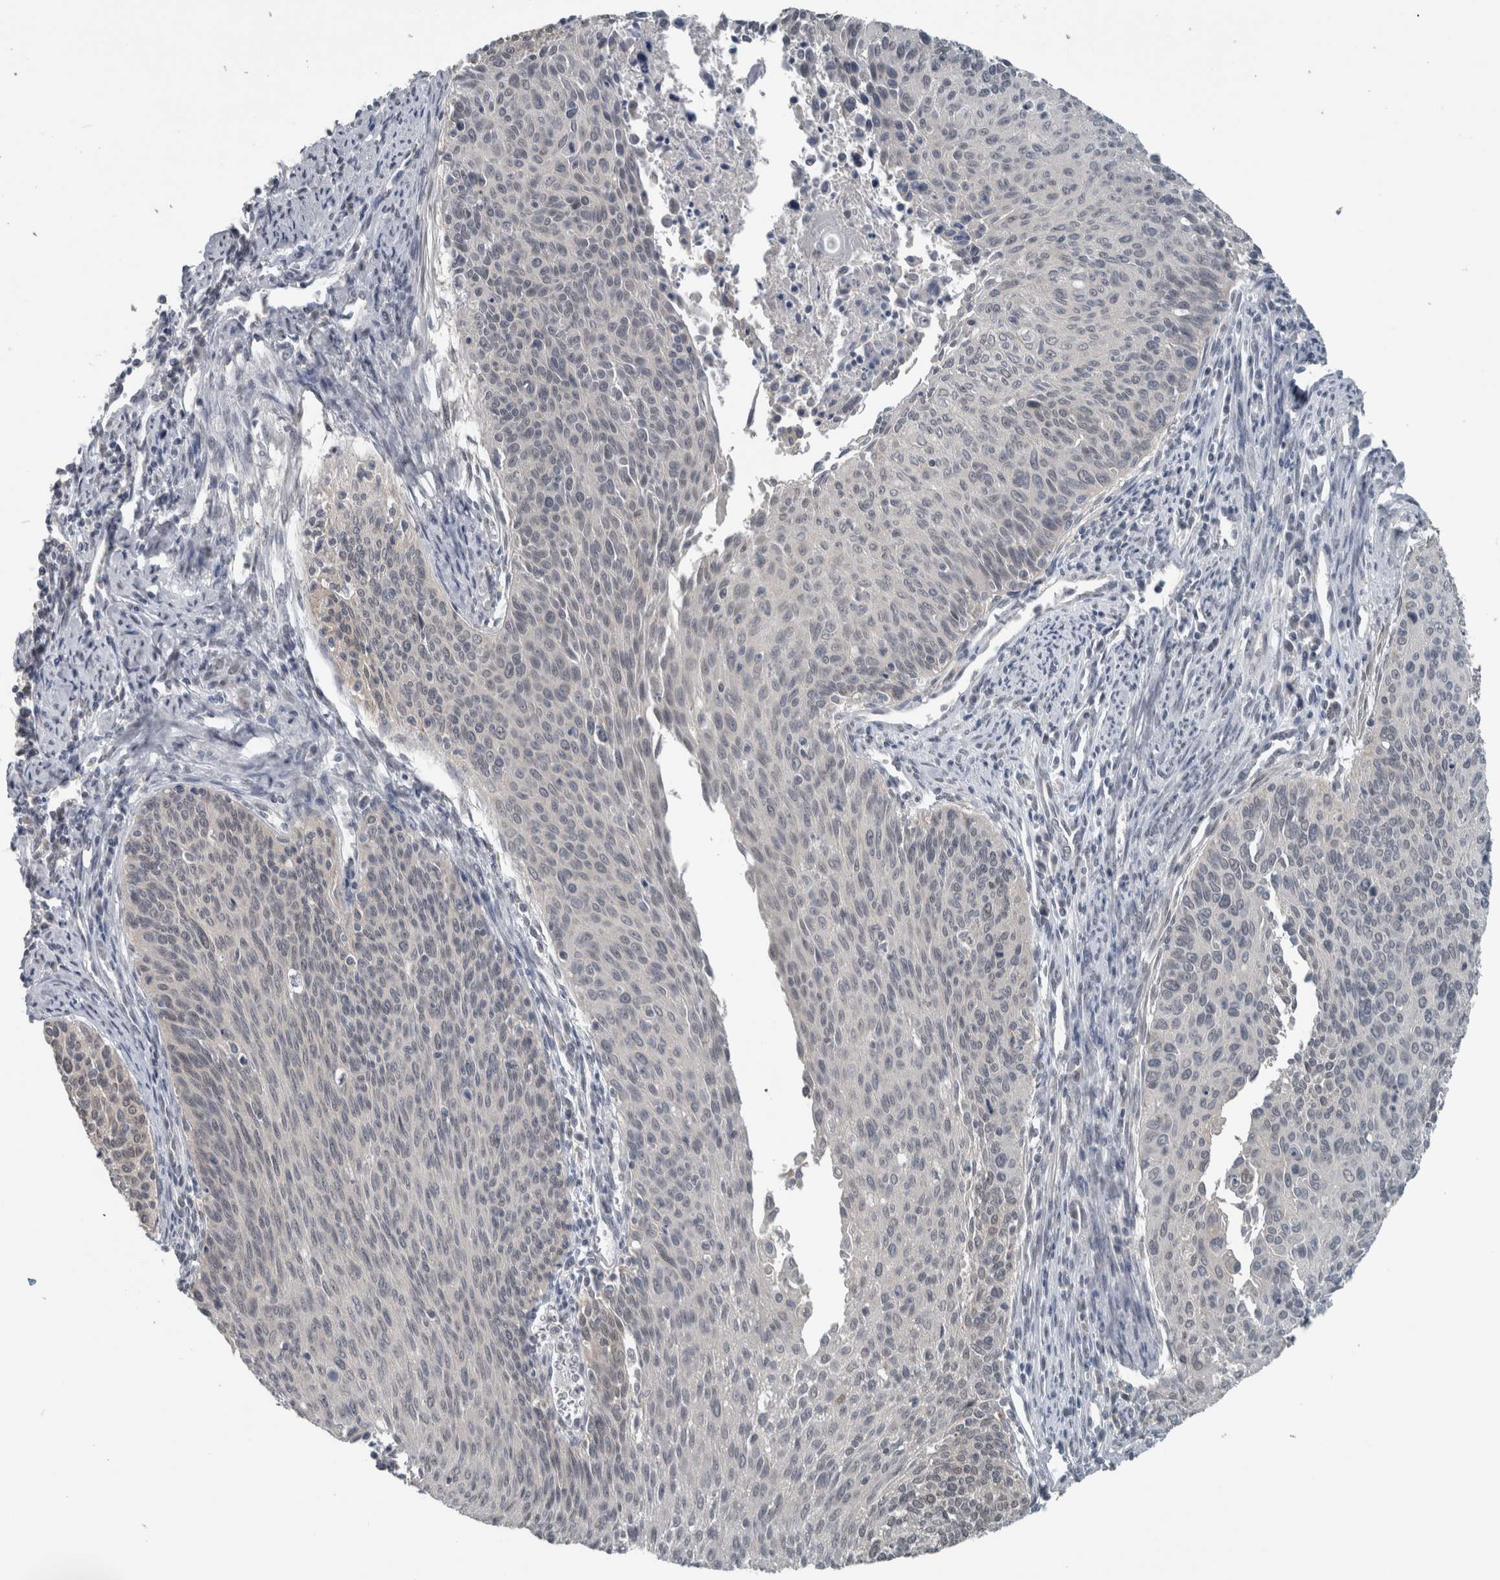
{"staining": {"intensity": "negative", "quantity": "none", "location": "none"}, "tissue": "cervical cancer", "cell_type": "Tumor cells", "image_type": "cancer", "snomed": [{"axis": "morphology", "description": "Squamous cell carcinoma, NOS"}, {"axis": "topography", "description": "Cervix"}], "caption": "DAB (3,3'-diaminobenzidine) immunohistochemical staining of human cervical cancer (squamous cell carcinoma) demonstrates no significant positivity in tumor cells.", "gene": "ACSF2", "patient": {"sex": "female", "age": 55}}